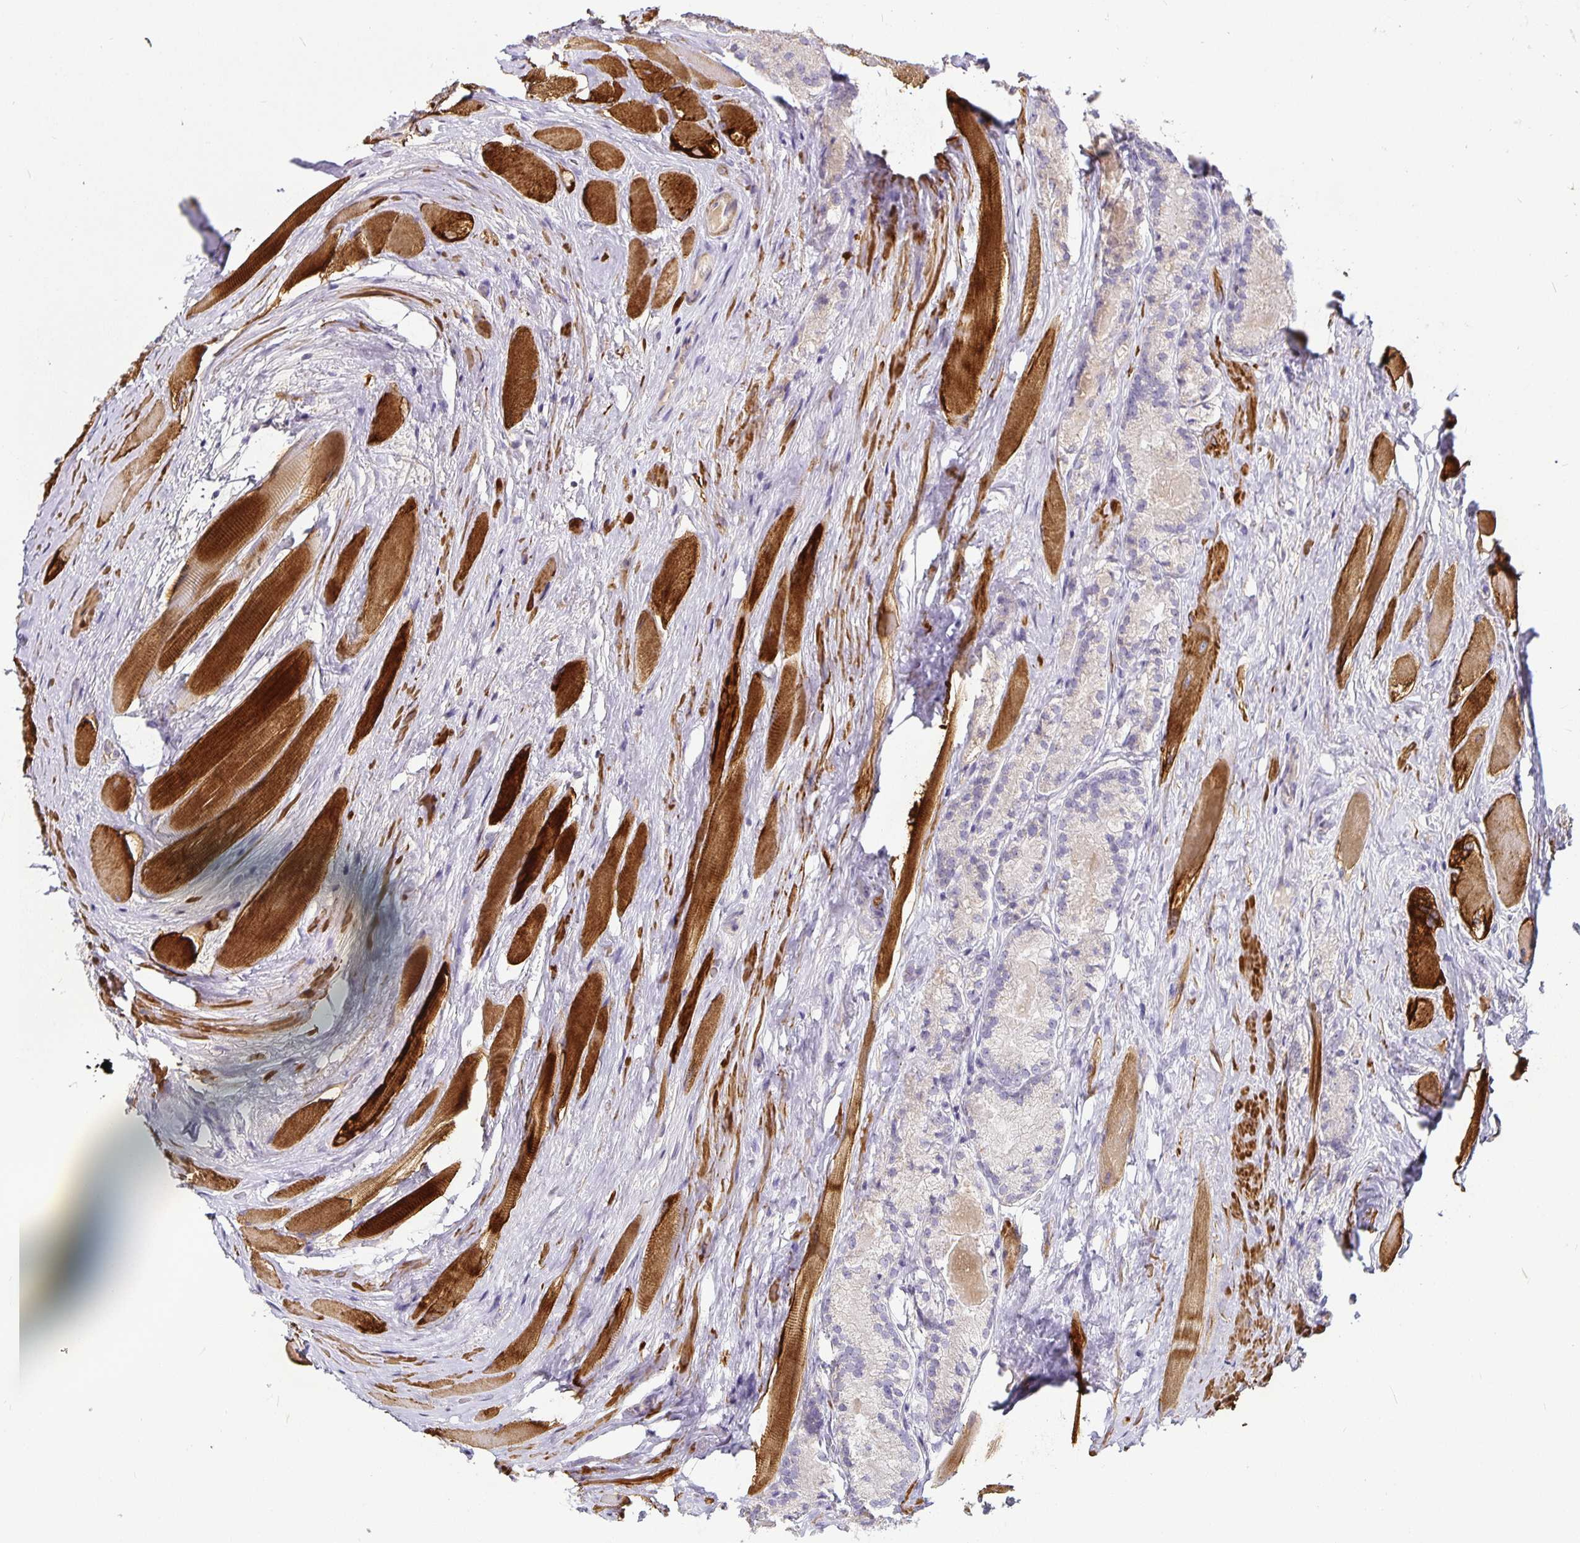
{"staining": {"intensity": "negative", "quantity": "none", "location": "none"}, "tissue": "prostate cancer", "cell_type": "Tumor cells", "image_type": "cancer", "snomed": [{"axis": "morphology", "description": "Adenocarcinoma, NOS"}, {"axis": "morphology", "description": "Adenocarcinoma, Low grade"}, {"axis": "topography", "description": "Prostate"}], "caption": "An image of prostate cancer stained for a protein reveals no brown staining in tumor cells.", "gene": "CA12", "patient": {"sex": "male", "age": 68}}